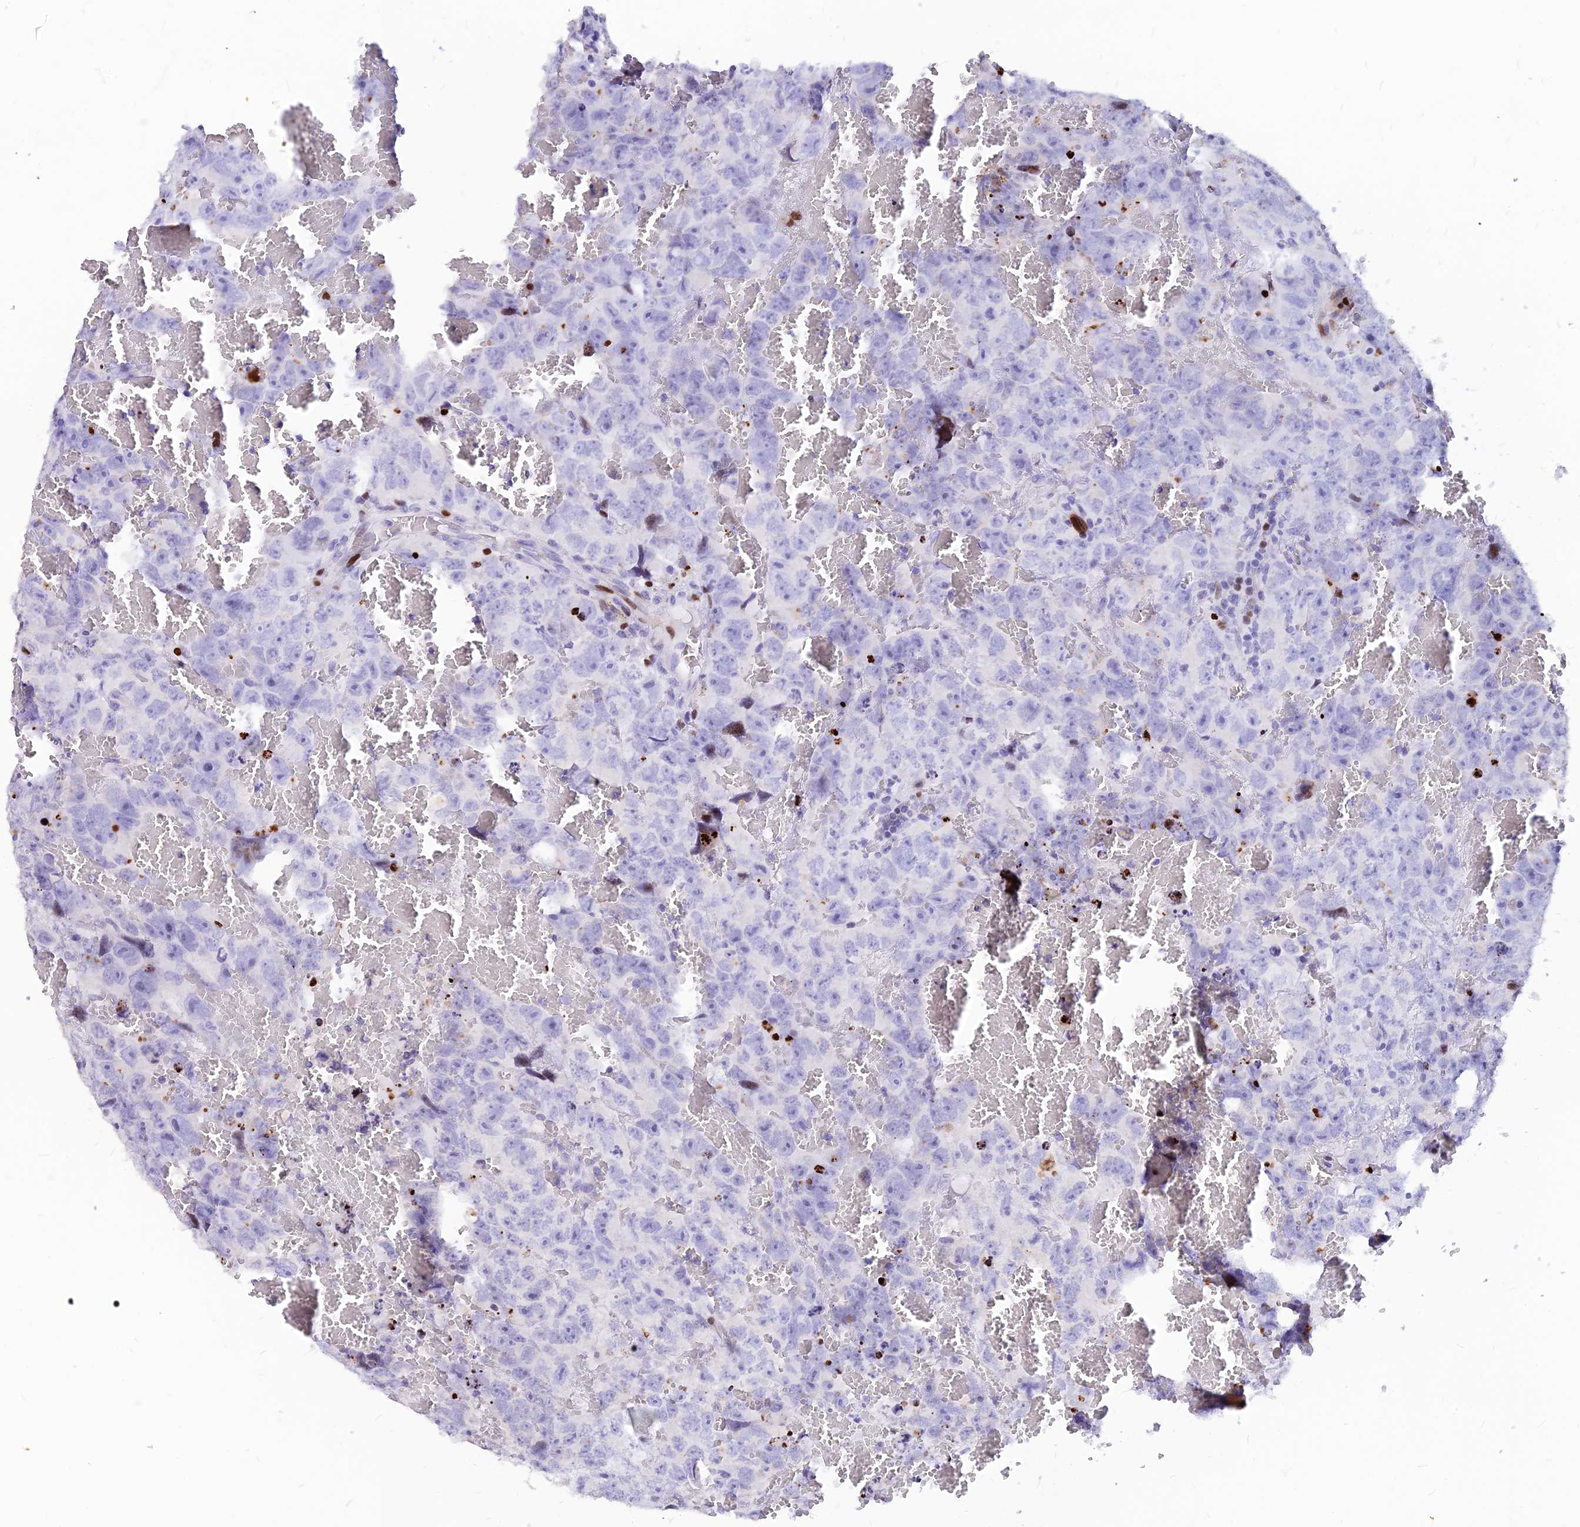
{"staining": {"intensity": "negative", "quantity": "none", "location": "none"}, "tissue": "testis cancer", "cell_type": "Tumor cells", "image_type": "cancer", "snomed": [{"axis": "morphology", "description": "Carcinoma, Embryonal, NOS"}, {"axis": "topography", "description": "Testis"}], "caption": "The image exhibits no staining of tumor cells in embryonal carcinoma (testis). Nuclei are stained in blue.", "gene": "PRPS1", "patient": {"sex": "male", "age": 45}}